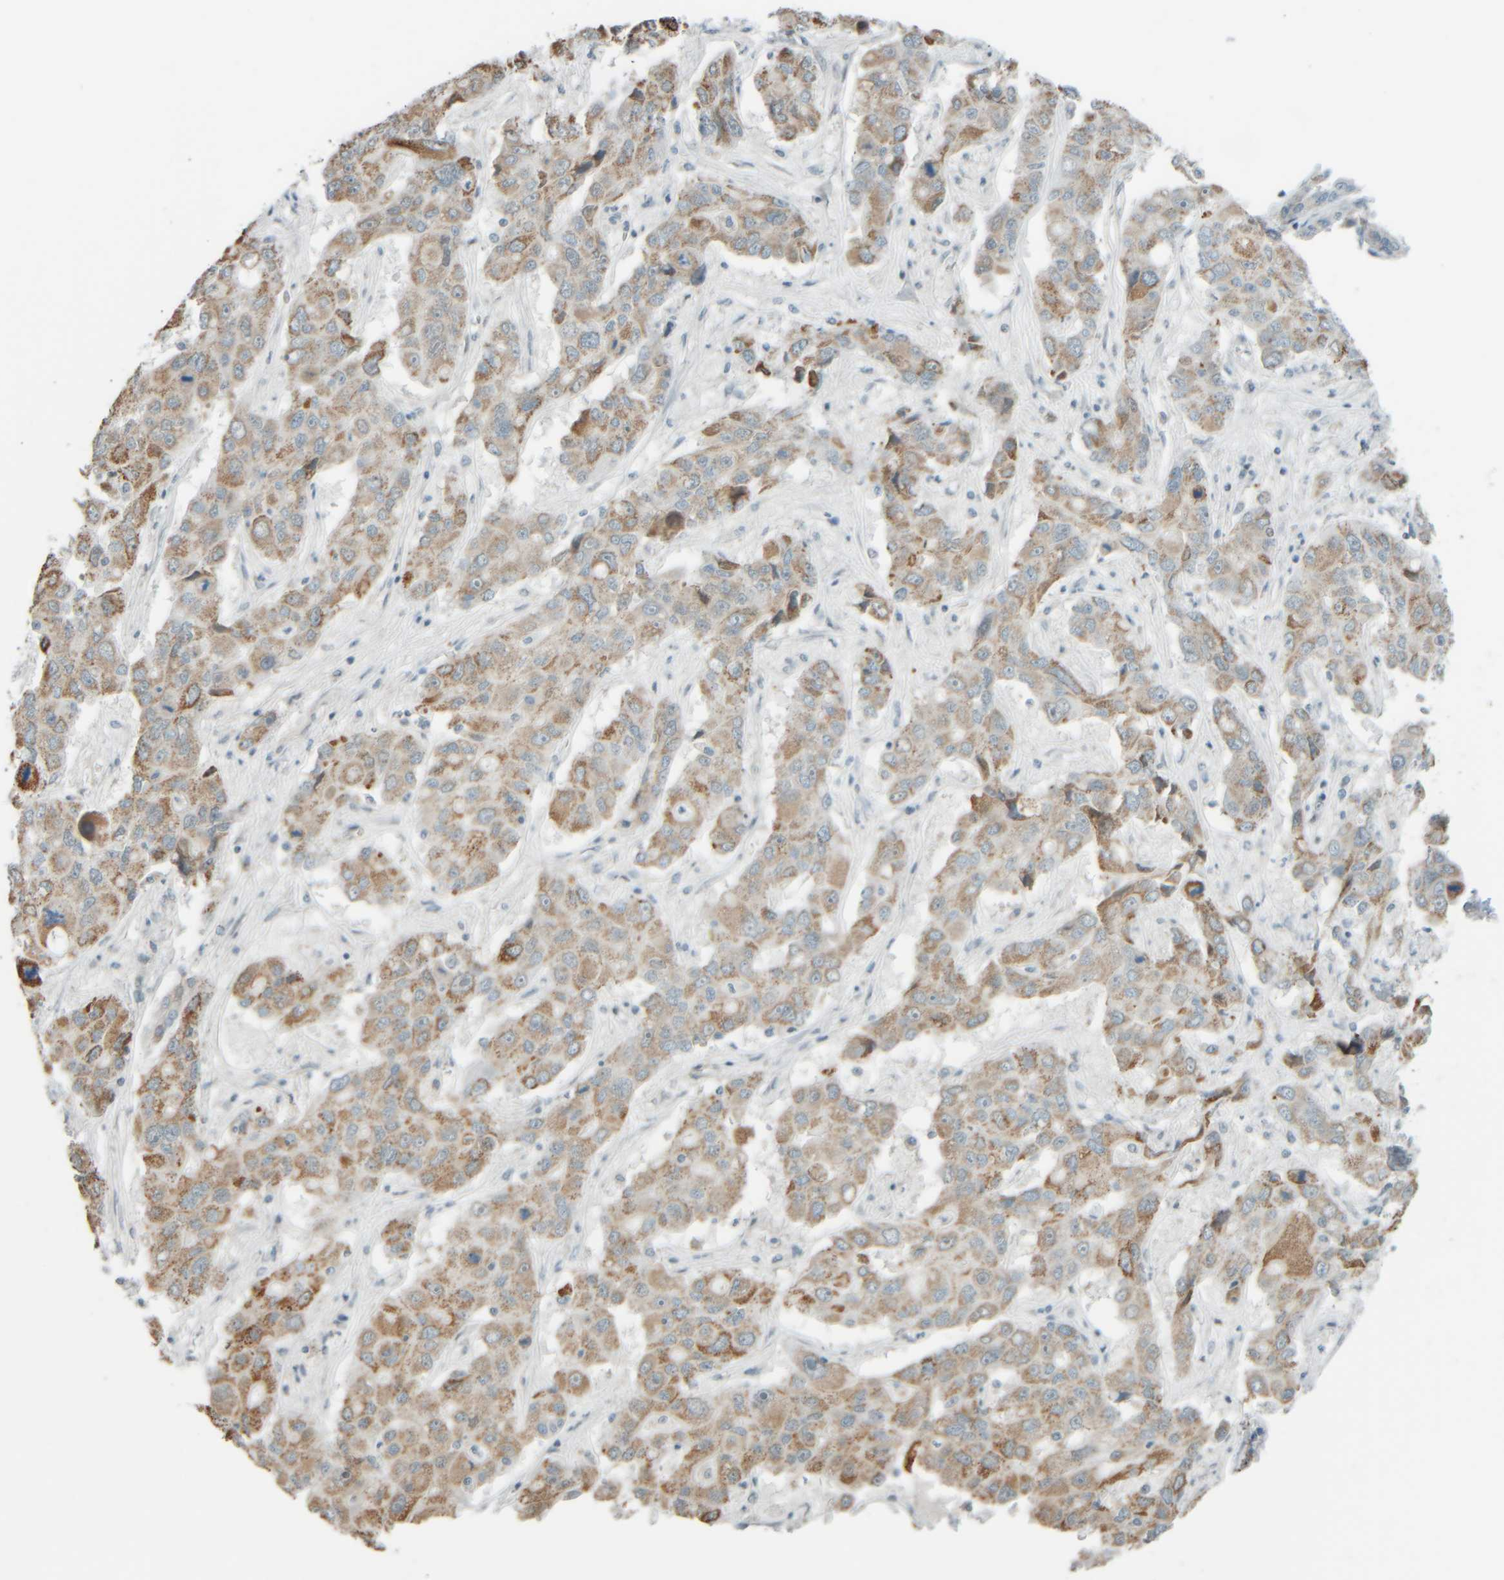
{"staining": {"intensity": "moderate", "quantity": "25%-75%", "location": "cytoplasmic/membranous"}, "tissue": "liver cancer", "cell_type": "Tumor cells", "image_type": "cancer", "snomed": [{"axis": "morphology", "description": "Cholangiocarcinoma"}, {"axis": "topography", "description": "Liver"}], "caption": "Immunohistochemistry of liver cancer exhibits medium levels of moderate cytoplasmic/membranous expression in approximately 25%-75% of tumor cells. (IHC, brightfield microscopy, high magnification).", "gene": "PTGES3L-AARSD1", "patient": {"sex": "male", "age": 67}}